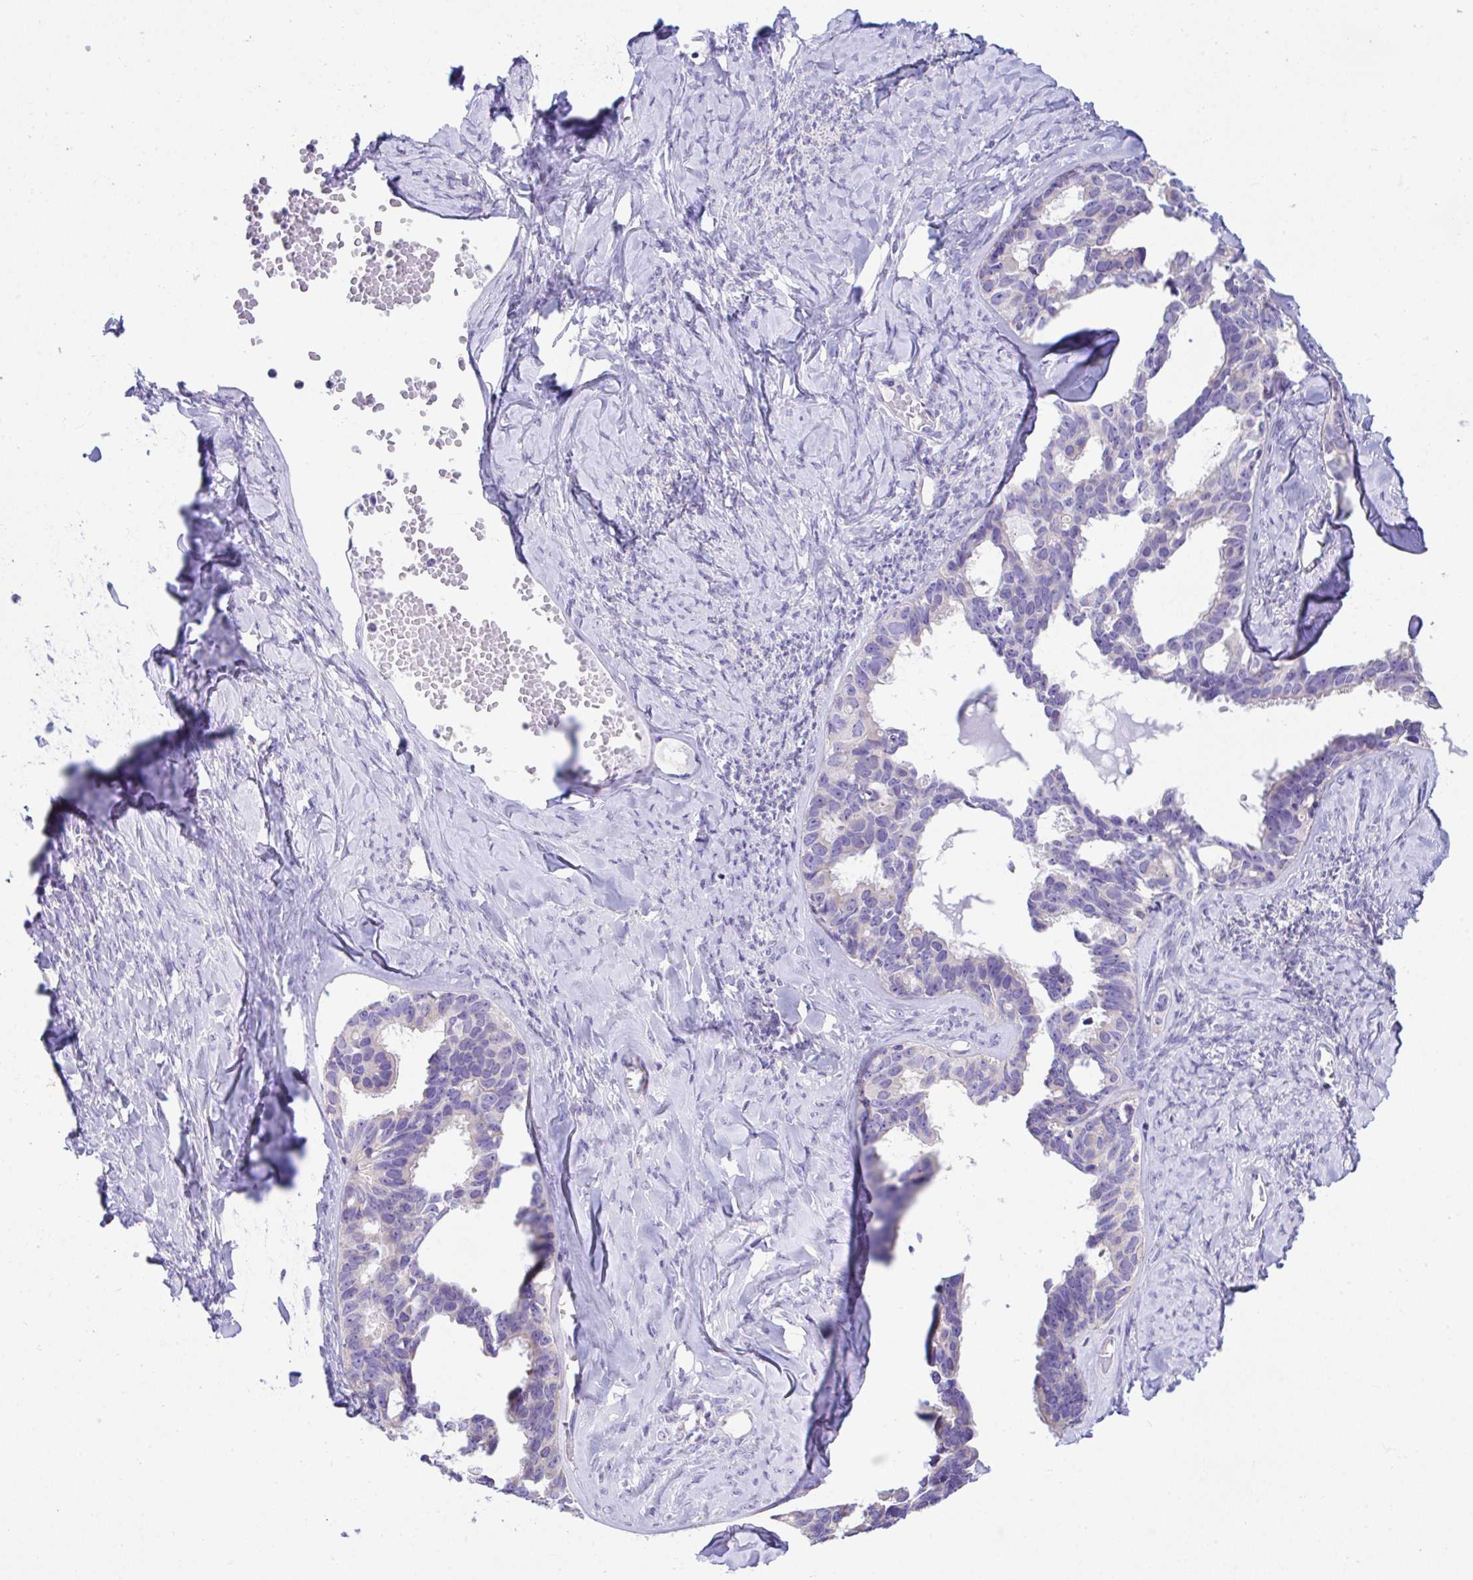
{"staining": {"intensity": "negative", "quantity": "none", "location": "none"}, "tissue": "ovarian cancer", "cell_type": "Tumor cells", "image_type": "cancer", "snomed": [{"axis": "morphology", "description": "Cystadenocarcinoma, serous, NOS"}, {"axis": "topography", "description": "Ovary"}], "caption": "Immunohistochemistry image of neoplastic tissue: human ovarian serous cystadenocarcinoma stained with DAB demonstrates no significant protein staining in tumor cells.", "gene": "NLRP8", "patient": {"sex": "female", "age": 69}}